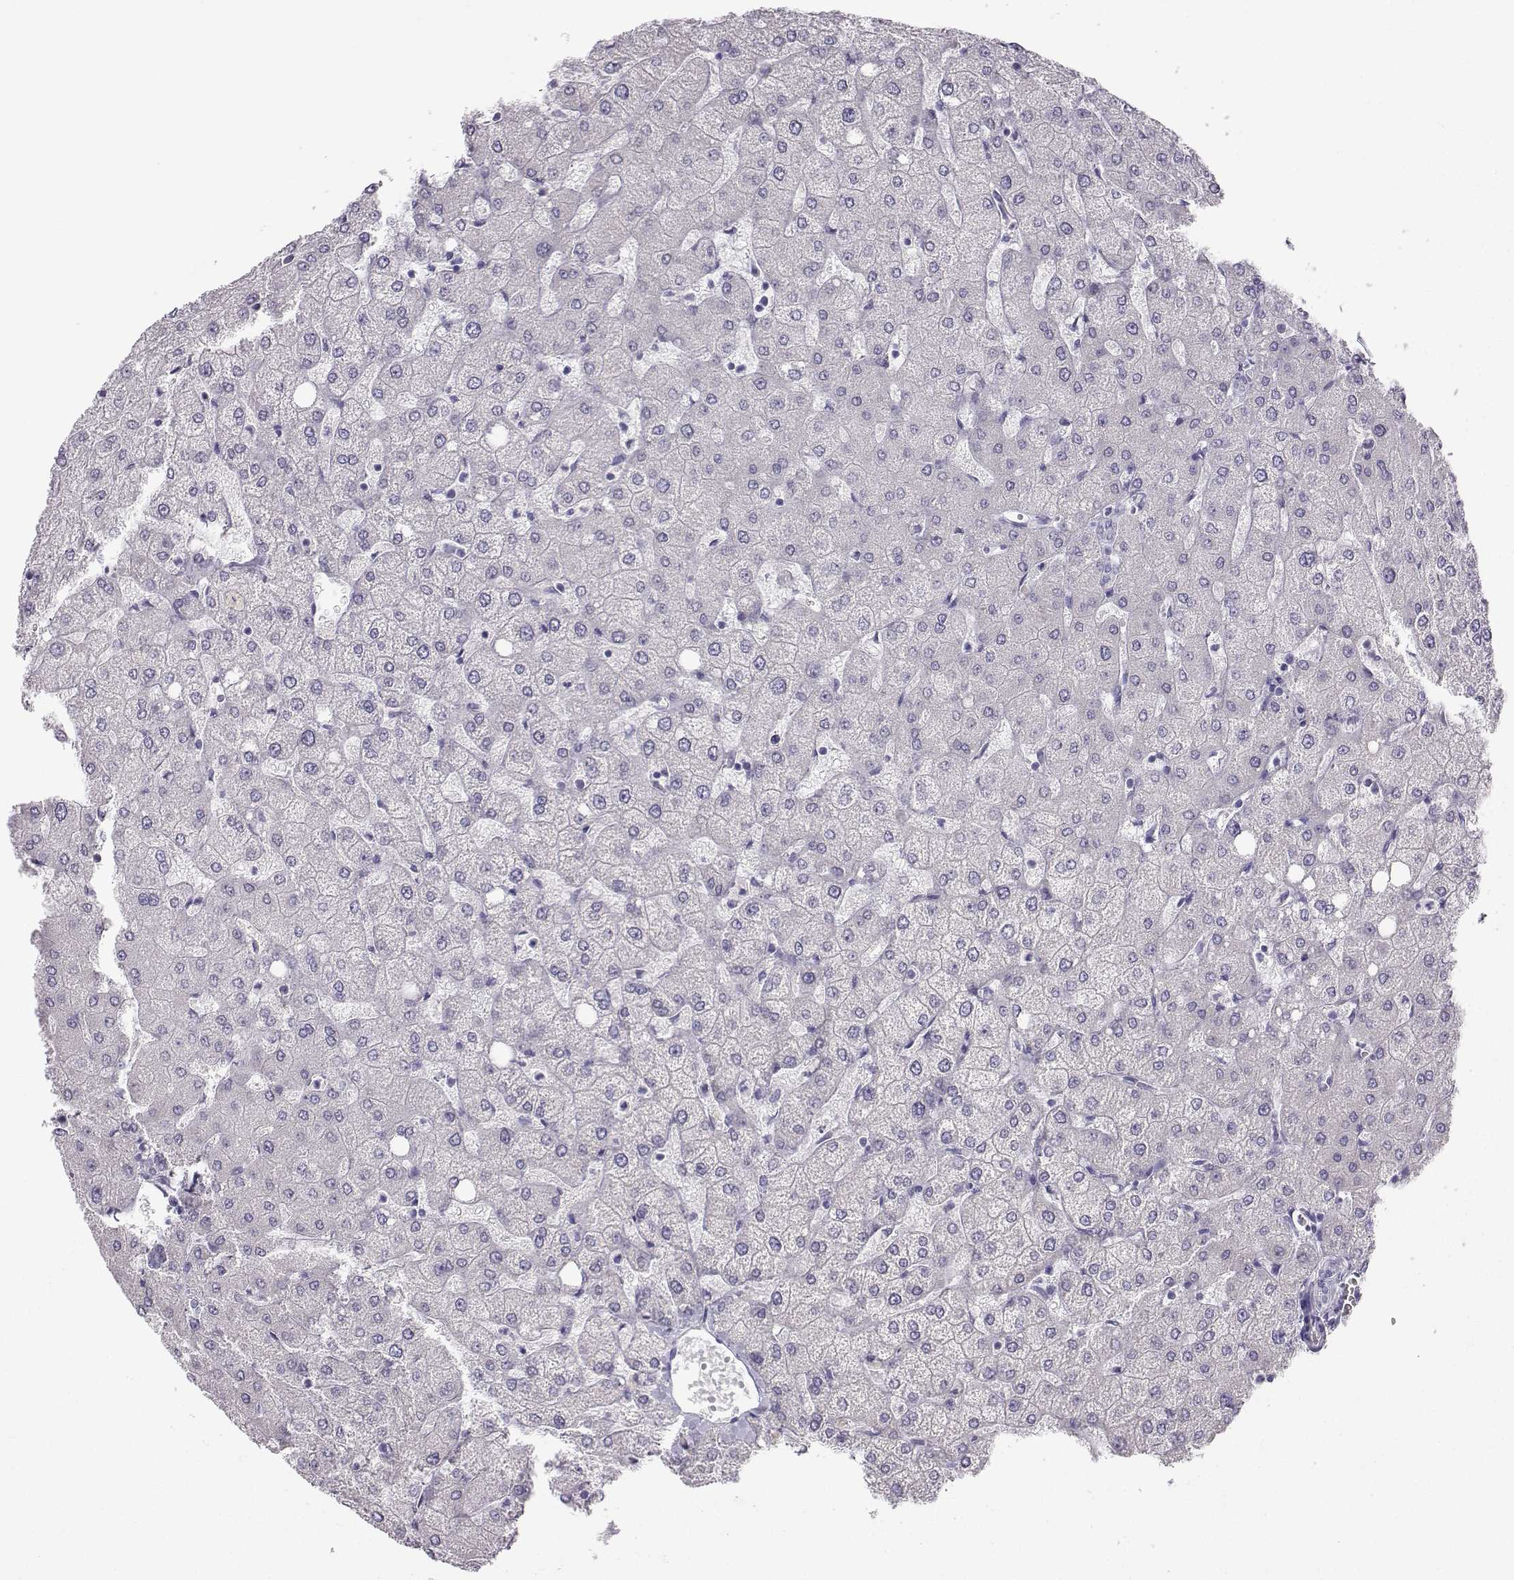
{"staining": {"intensity": "negative", "quantity": "none", "location": "none"}, "tissue": "liver", "cell_type": "Cholangiocytes", "image_type": "normal", "snomed": [{"axis": "morphology", "description": "Normal tissue, NOS"}, {"axis": "topography", "description": "Liver"}], "caption": "Cholangiocytes are negative for brown protein staining in benign liver.", "gene": "AVP", "patient": {"sex": "female", "age": 54}}